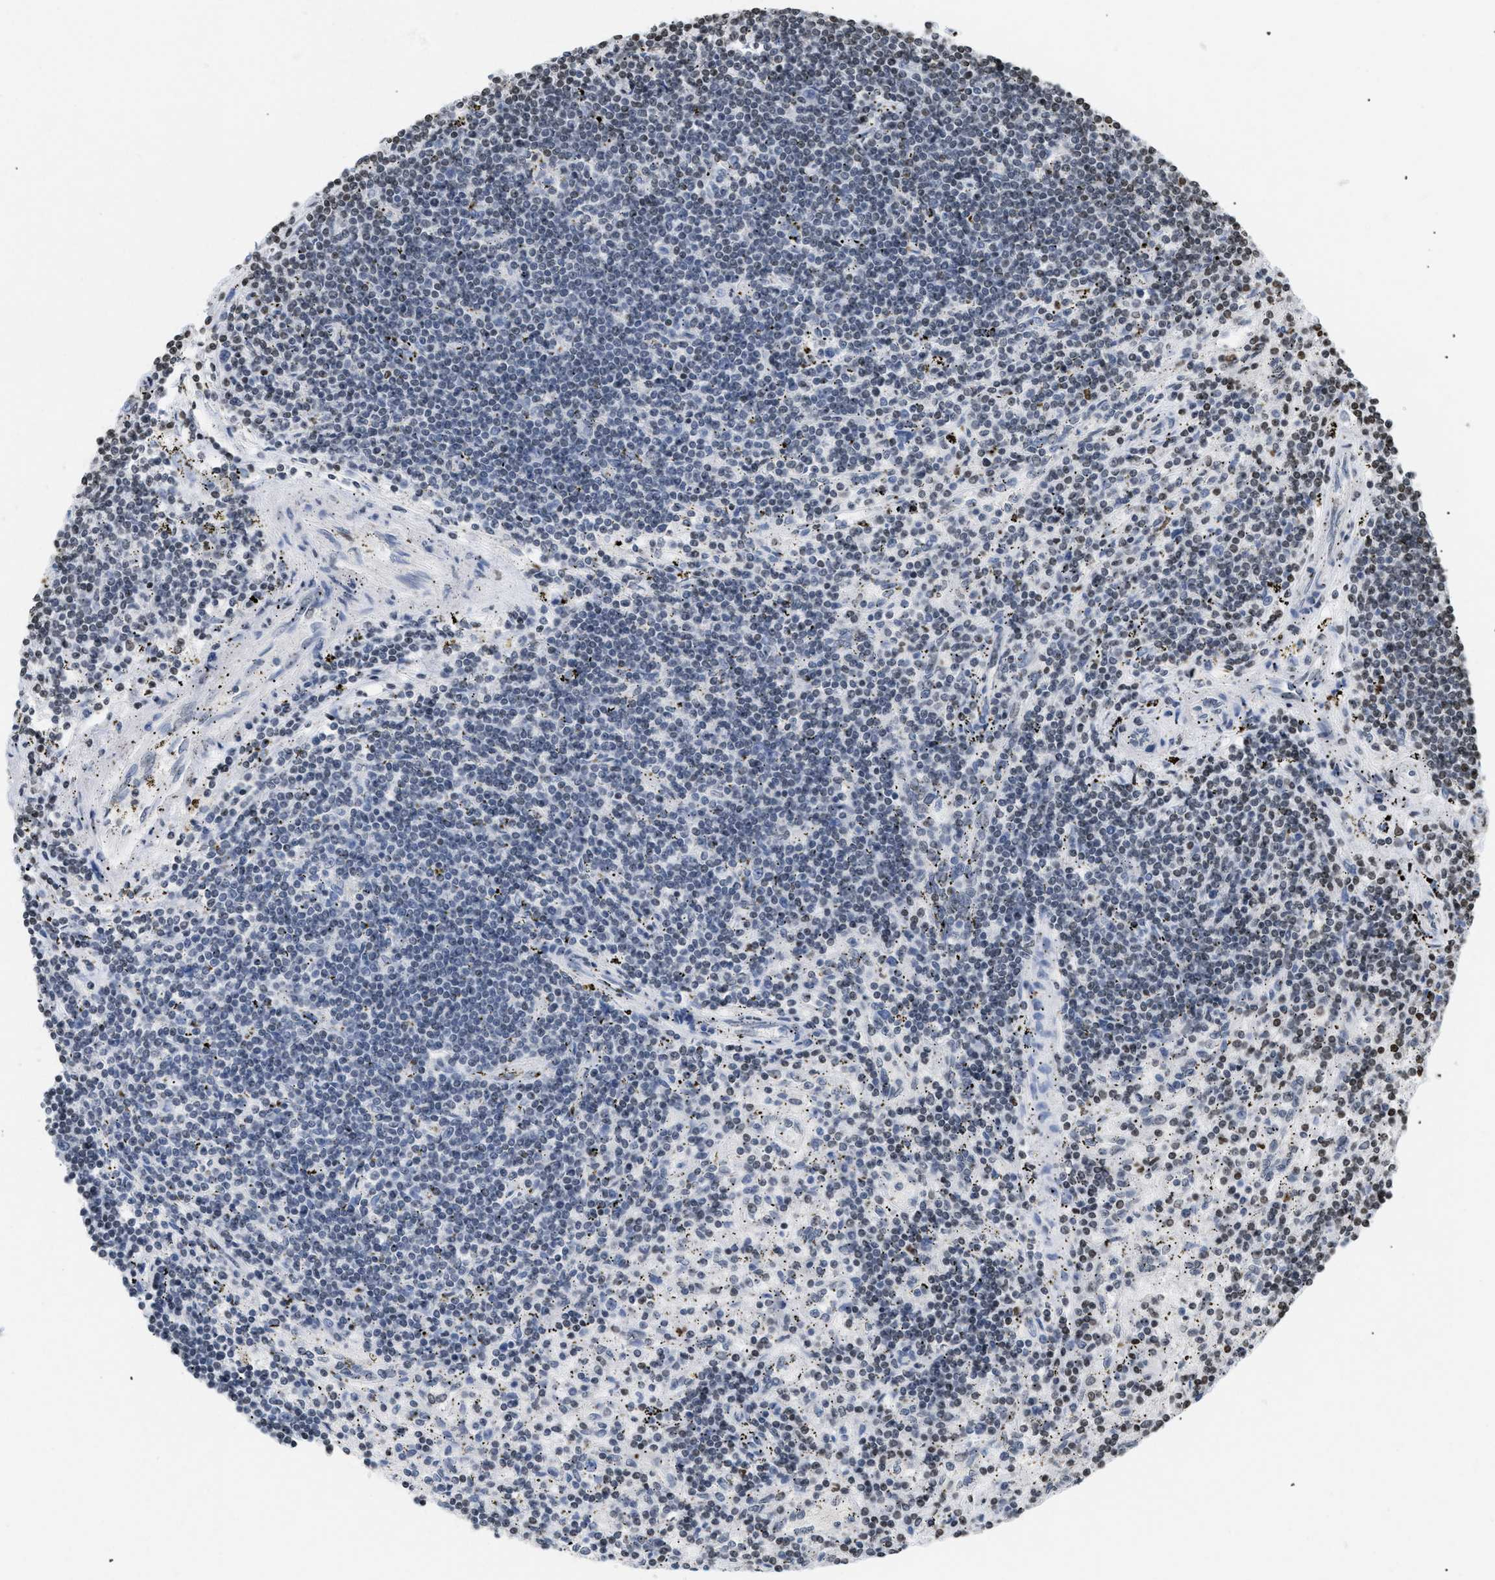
{"staining": {"intensity": "weak", "quantity": "<25%", "location": "nuclear"}, "tissue": "lymphoma", "cell_type": "Tumor cells", "image_type": "cancer", "snomed": [{"axis": "morphology", "description": "Malignant lymphoma, non-Hodgkin's type, Low grade"}, {"axis": "topography", "description": "Spleen"}], "caption": "Malignant lymphoma, non-Hodgkin's type (low-grade) was stained to show a protein in brown. There is no significant positivity in tumor cells.", "gene": "HMGN2", "patient": {"sex": "male", "age": 76}}